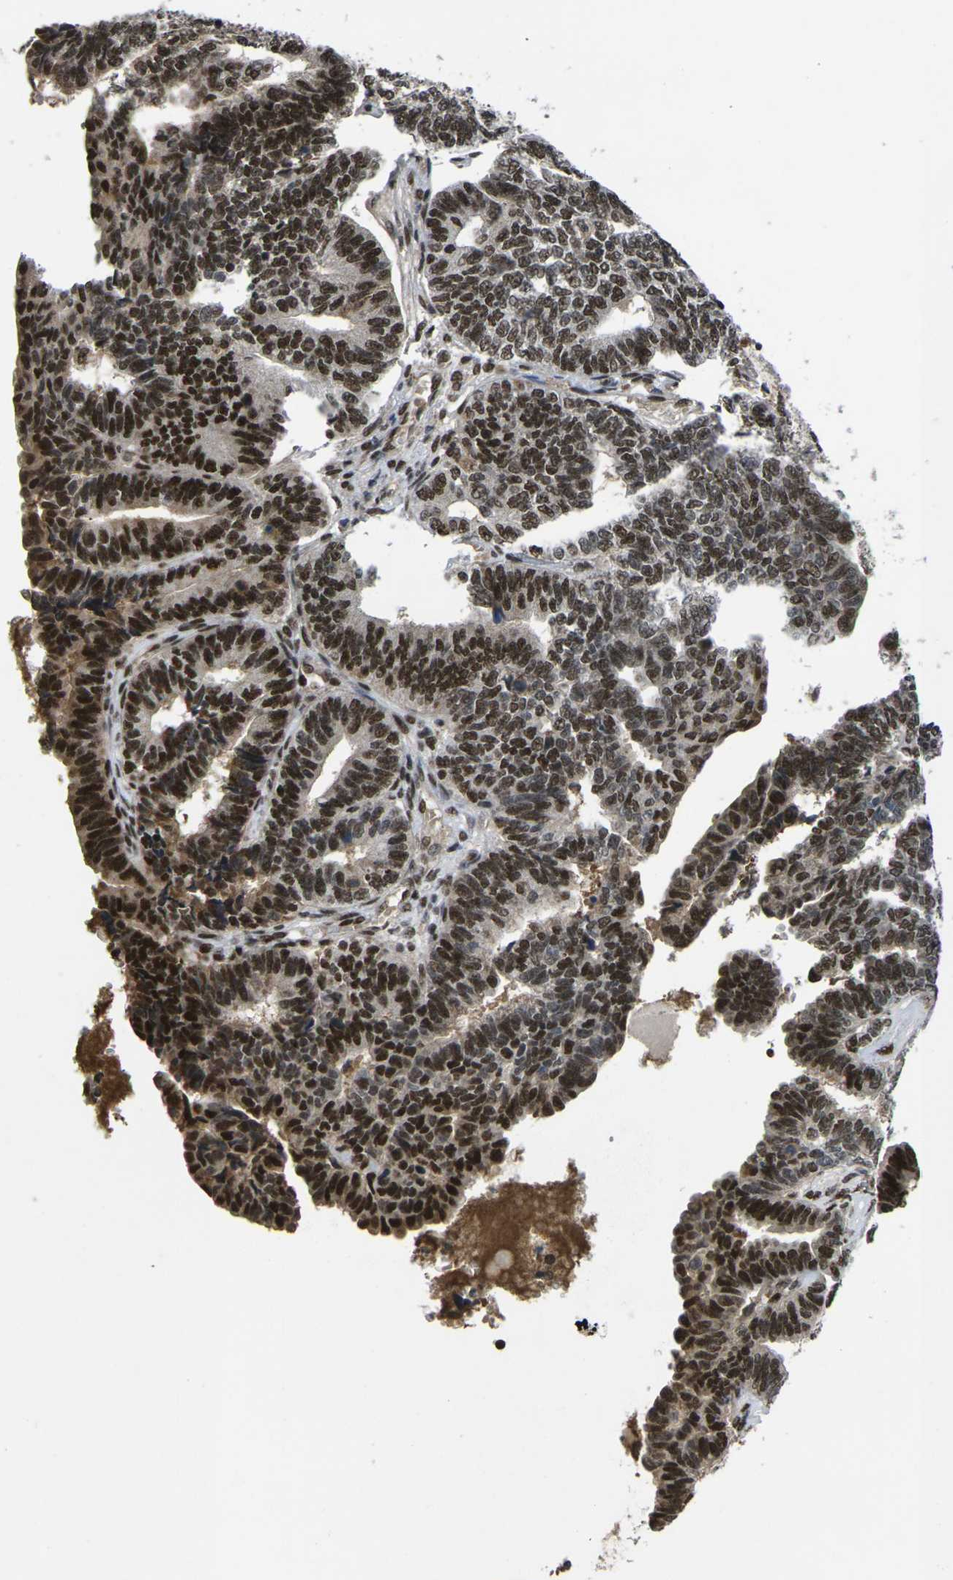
{"staining": {"intensity": "strong", "quantity": ">75%", "location": "nuclear"}, "tissue": "endometrial cancer", "cell_type": "Tumor cells", "image_type": "cancer", "snomed": [{"axis": "morphology", "description": "Adenocarcinoma, NOS"}, {"axis": "topography", "description": "Endometrium"}], "caption": "Immunohistochemical staining of endometrial cancer (adenocarcinoma) exhibits high levels of strong nuclear expression in about >75% of tumor cells.", "gene": "GTF2E1", "patient": {"sex": "female", "age": 70}}